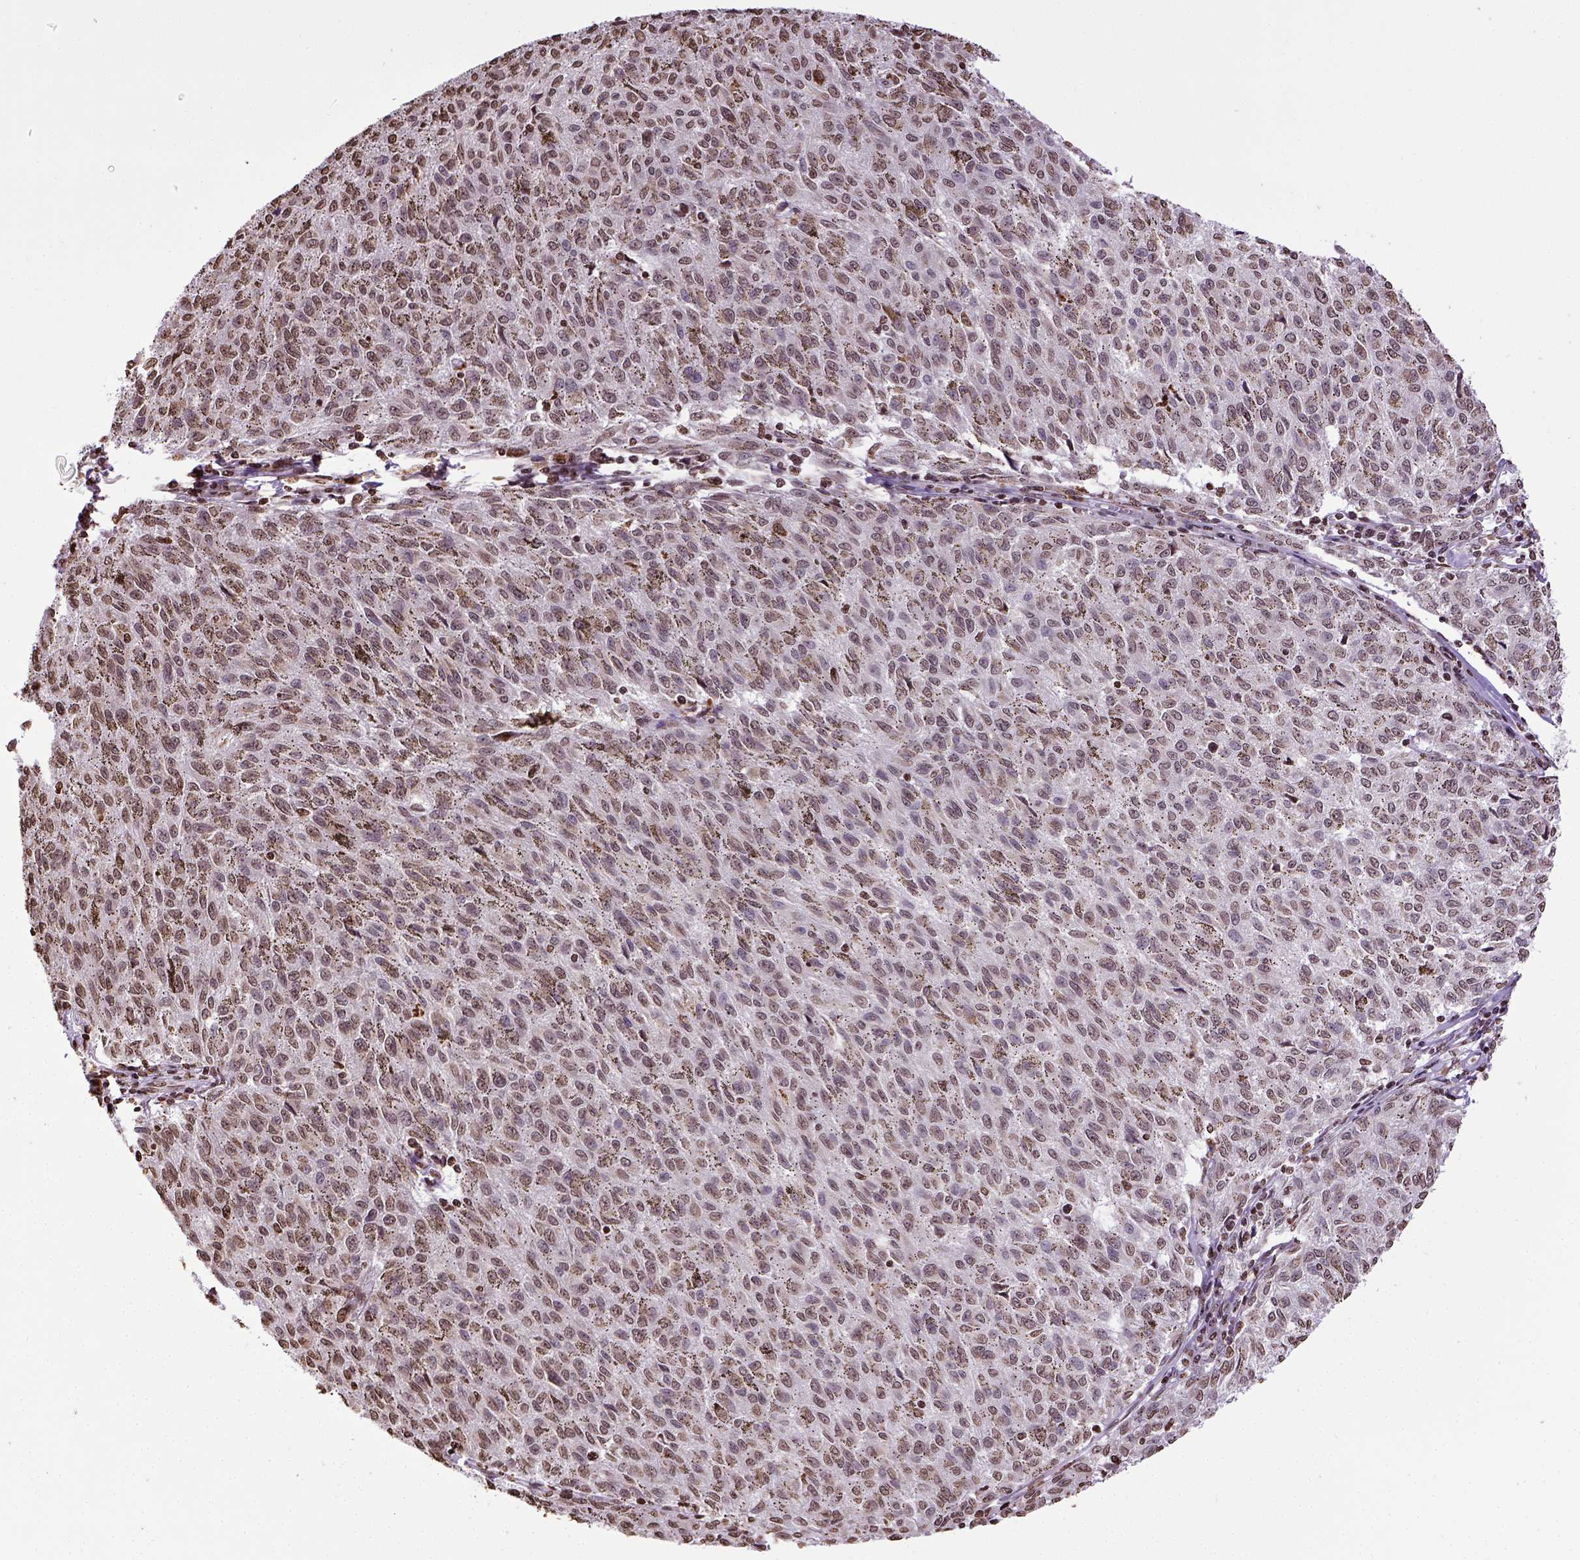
{"staining": {"intensity": "moderate", "quantity": ">75%", "location": "nuclear"}, "tissue": "melanoma", "cell_type": "Tumor cells", "image_type": "cancer", "snomed": [{"axis": "morphology", "description": "Malignant melanoma, NOS"}, {"axis": "topography", "description": "Skin"}], "caption": "High-magnification brightfield microscopy of malignant melanoma stained with DAB (3,3'-diaminobenzidine) (brown) and counterstained with hematoxylin (blue). tumor cells exhibit moderate nuclear positivity is present in approximately>75% of cells.", "gene": "ZNF75D", "patient": {"sex": "female", "age": 72}}